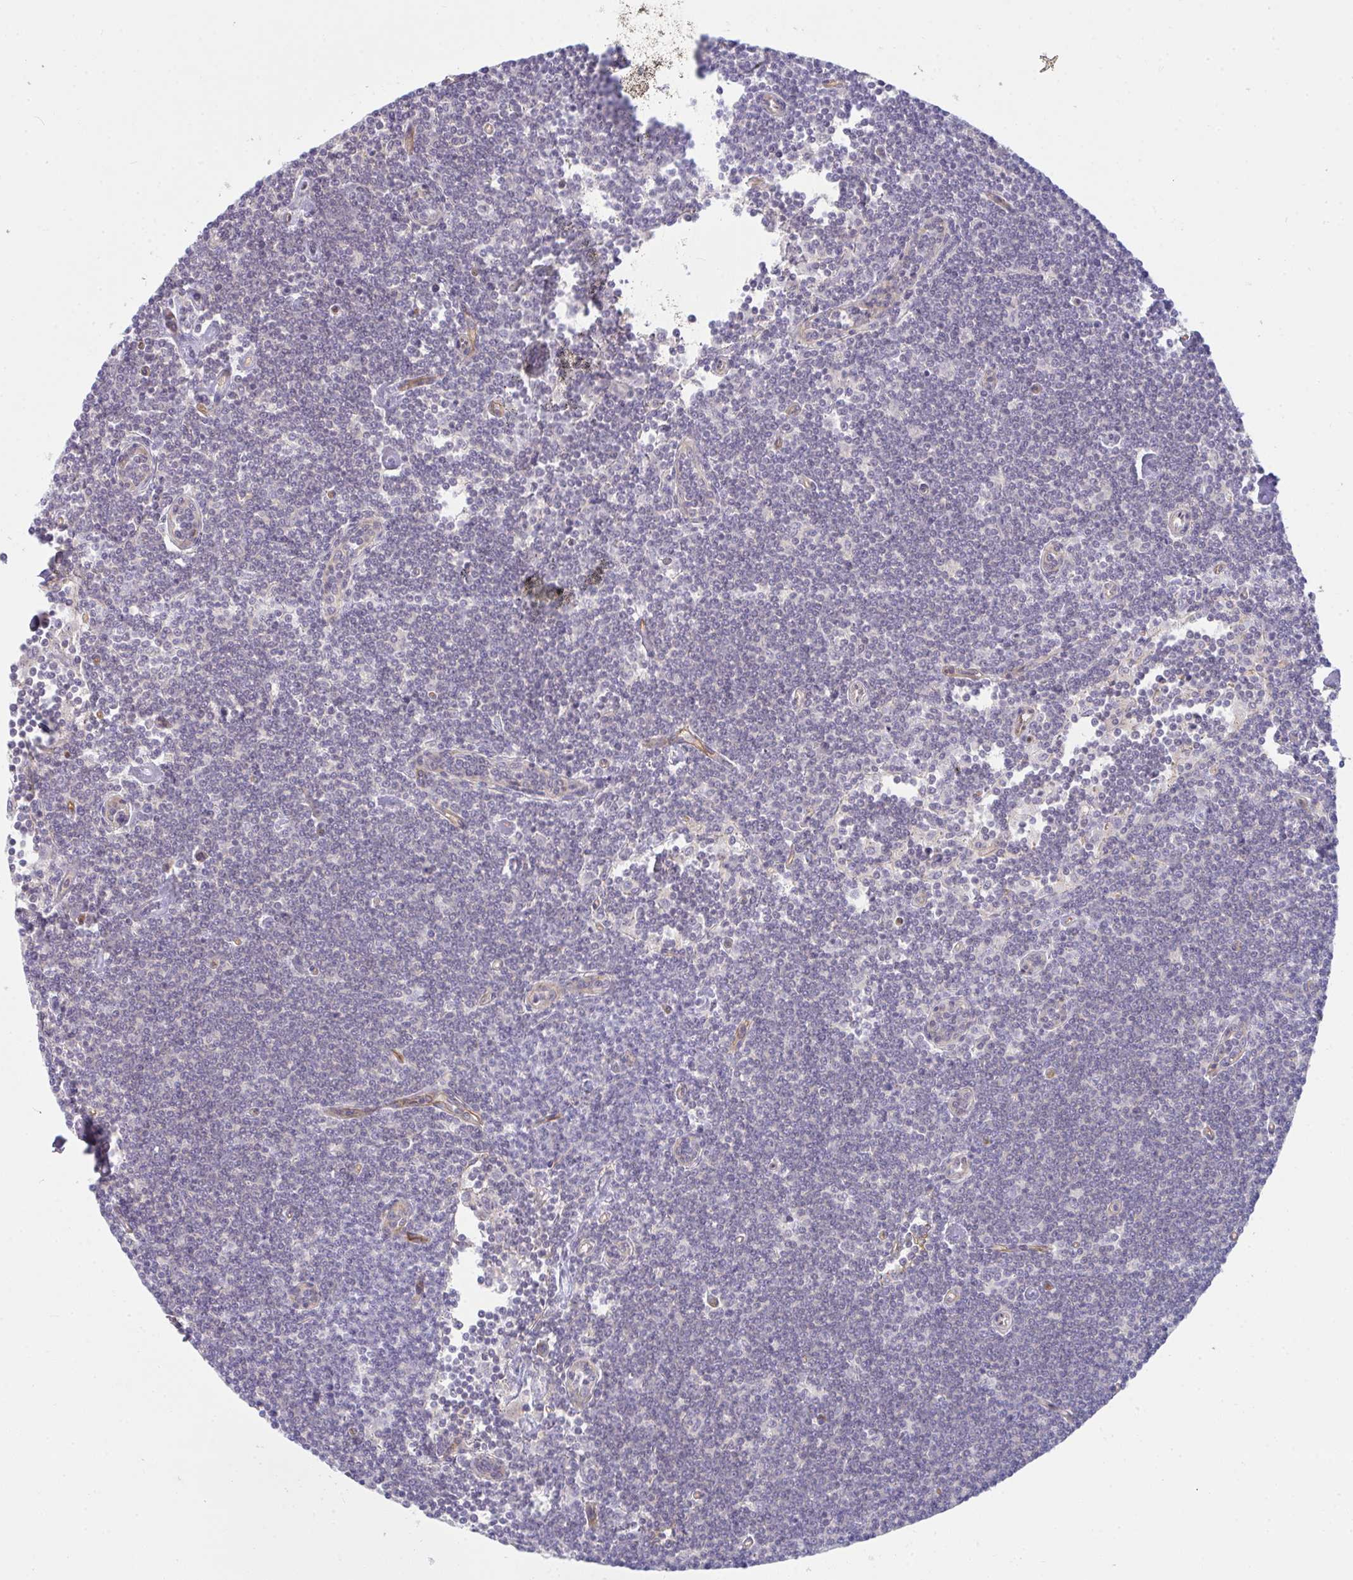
{"staining": {"intensity": "negative", "quantity": "none", "location": "none"}, "tissue": "lymphoma", "cell_type": "Tumor cells", "image_type": "cancer", "snomed": [{"axis": "morphology", "description": "Malignant lymphoma, non-Hodgkin's type, Low grade"}, {"axis": "topography", "description": "Lymph node"}], "caption": "DAB (3,3'-diaminobenzidine) immunohistochemical staining of human lymphoma demonstrates no significant expression in tumor cells. (Stains: DAB (3,3'-diaminobenzidine) immunohistochemistry with hematoxylin counter stain, Microscopy: brightfield microscopy at high magnification).", "gene": "CASP9", "patient": {"sex": "female", "age": 73}}